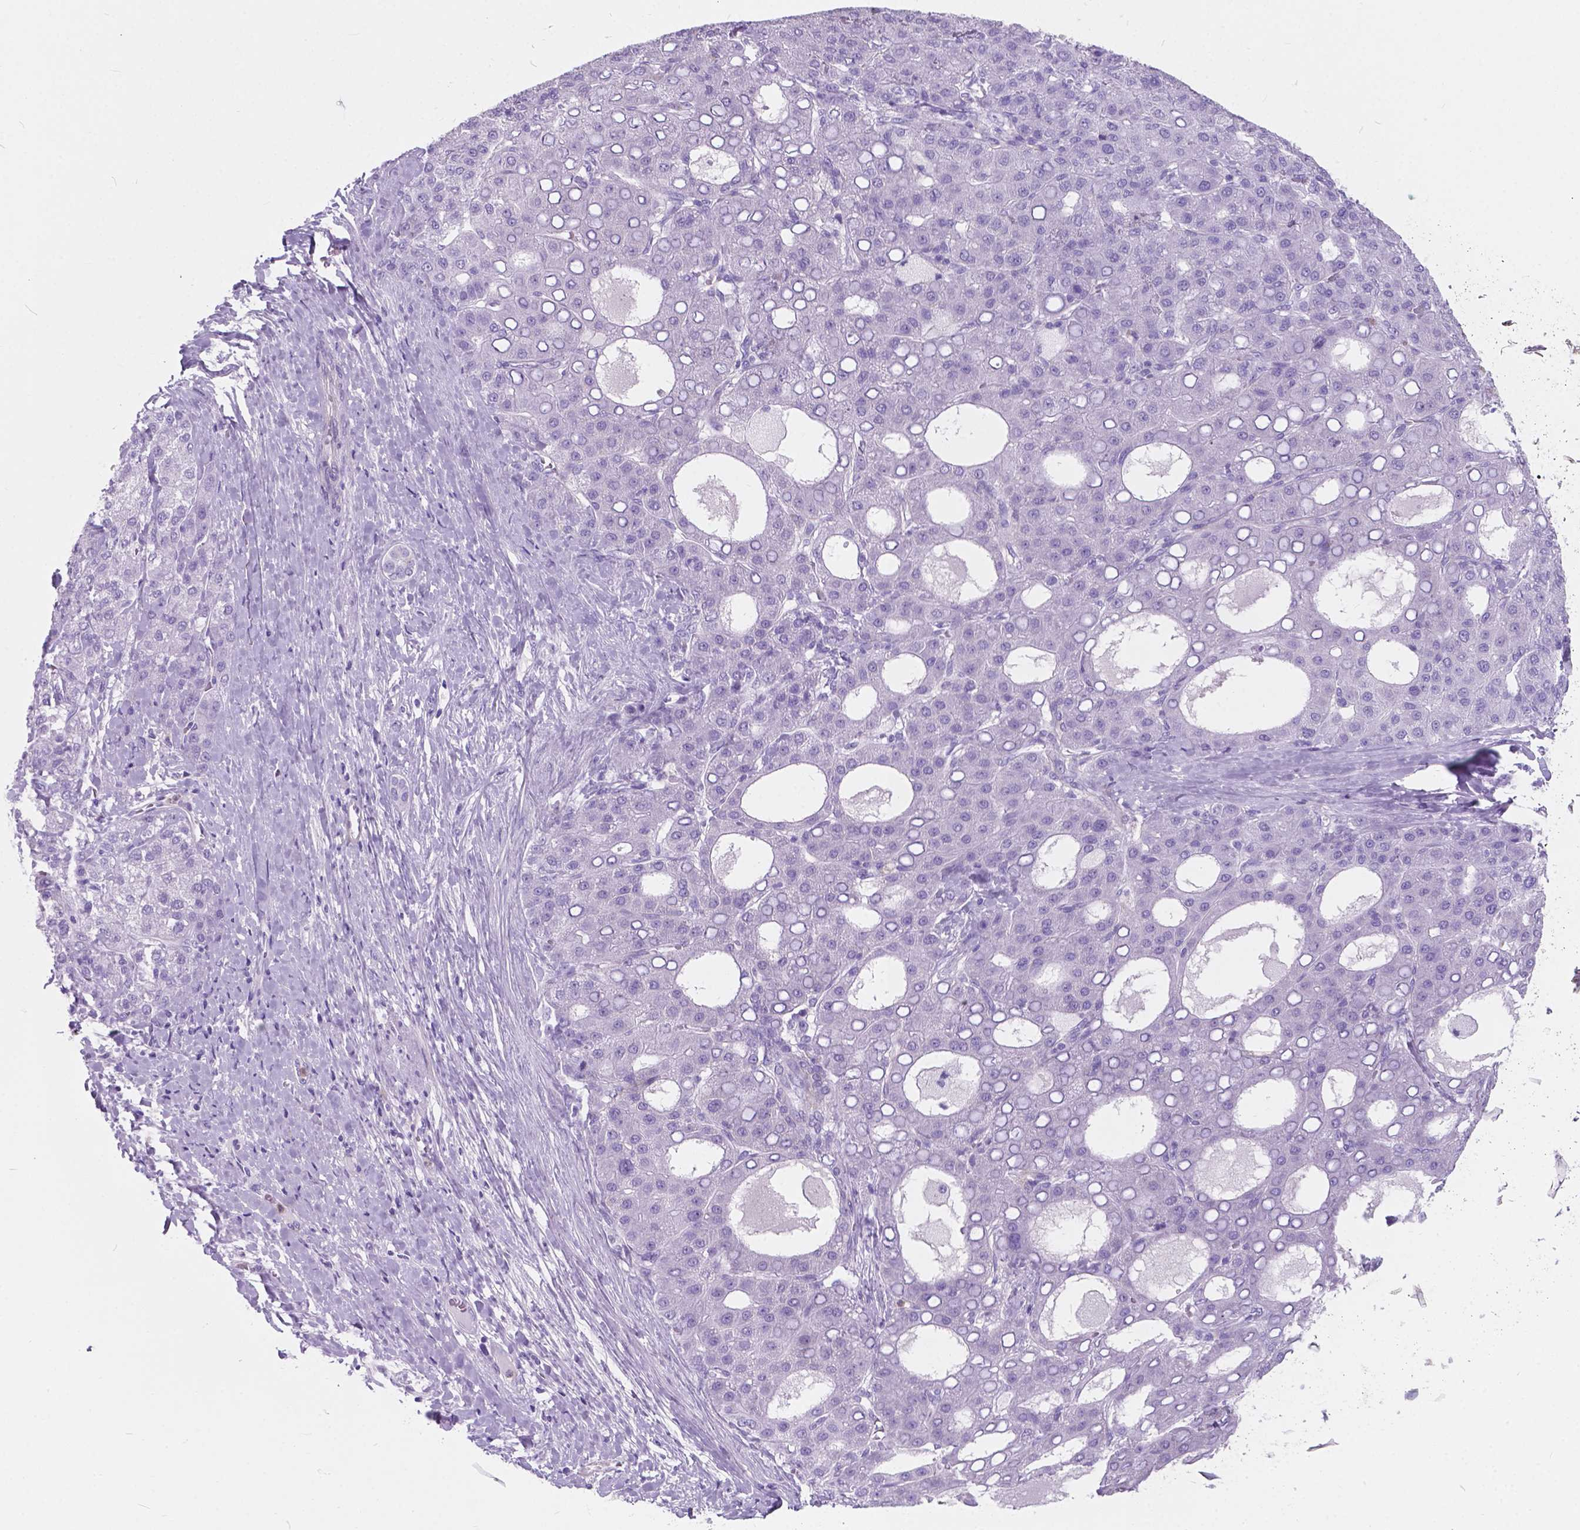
{"staining": {"intensity": "negative", "quantity": "none", "location": "none"}, "tissue": "liver cancer", "cell_type": "Tumor cells", "image_type": "cancer", "snomed": [{"axis": "morphology", "description": "Carcinoma, Hepatocellular, NOS"}, {"axis": "topography", "description": "Liver"}], "caption": "Photomicrograph shows no protein staining in tumor cells of hepatocellular carcinoma (liver) tissue.", "gene": "KIAA0040", "patient": {"sex": "male", "age": 65}}